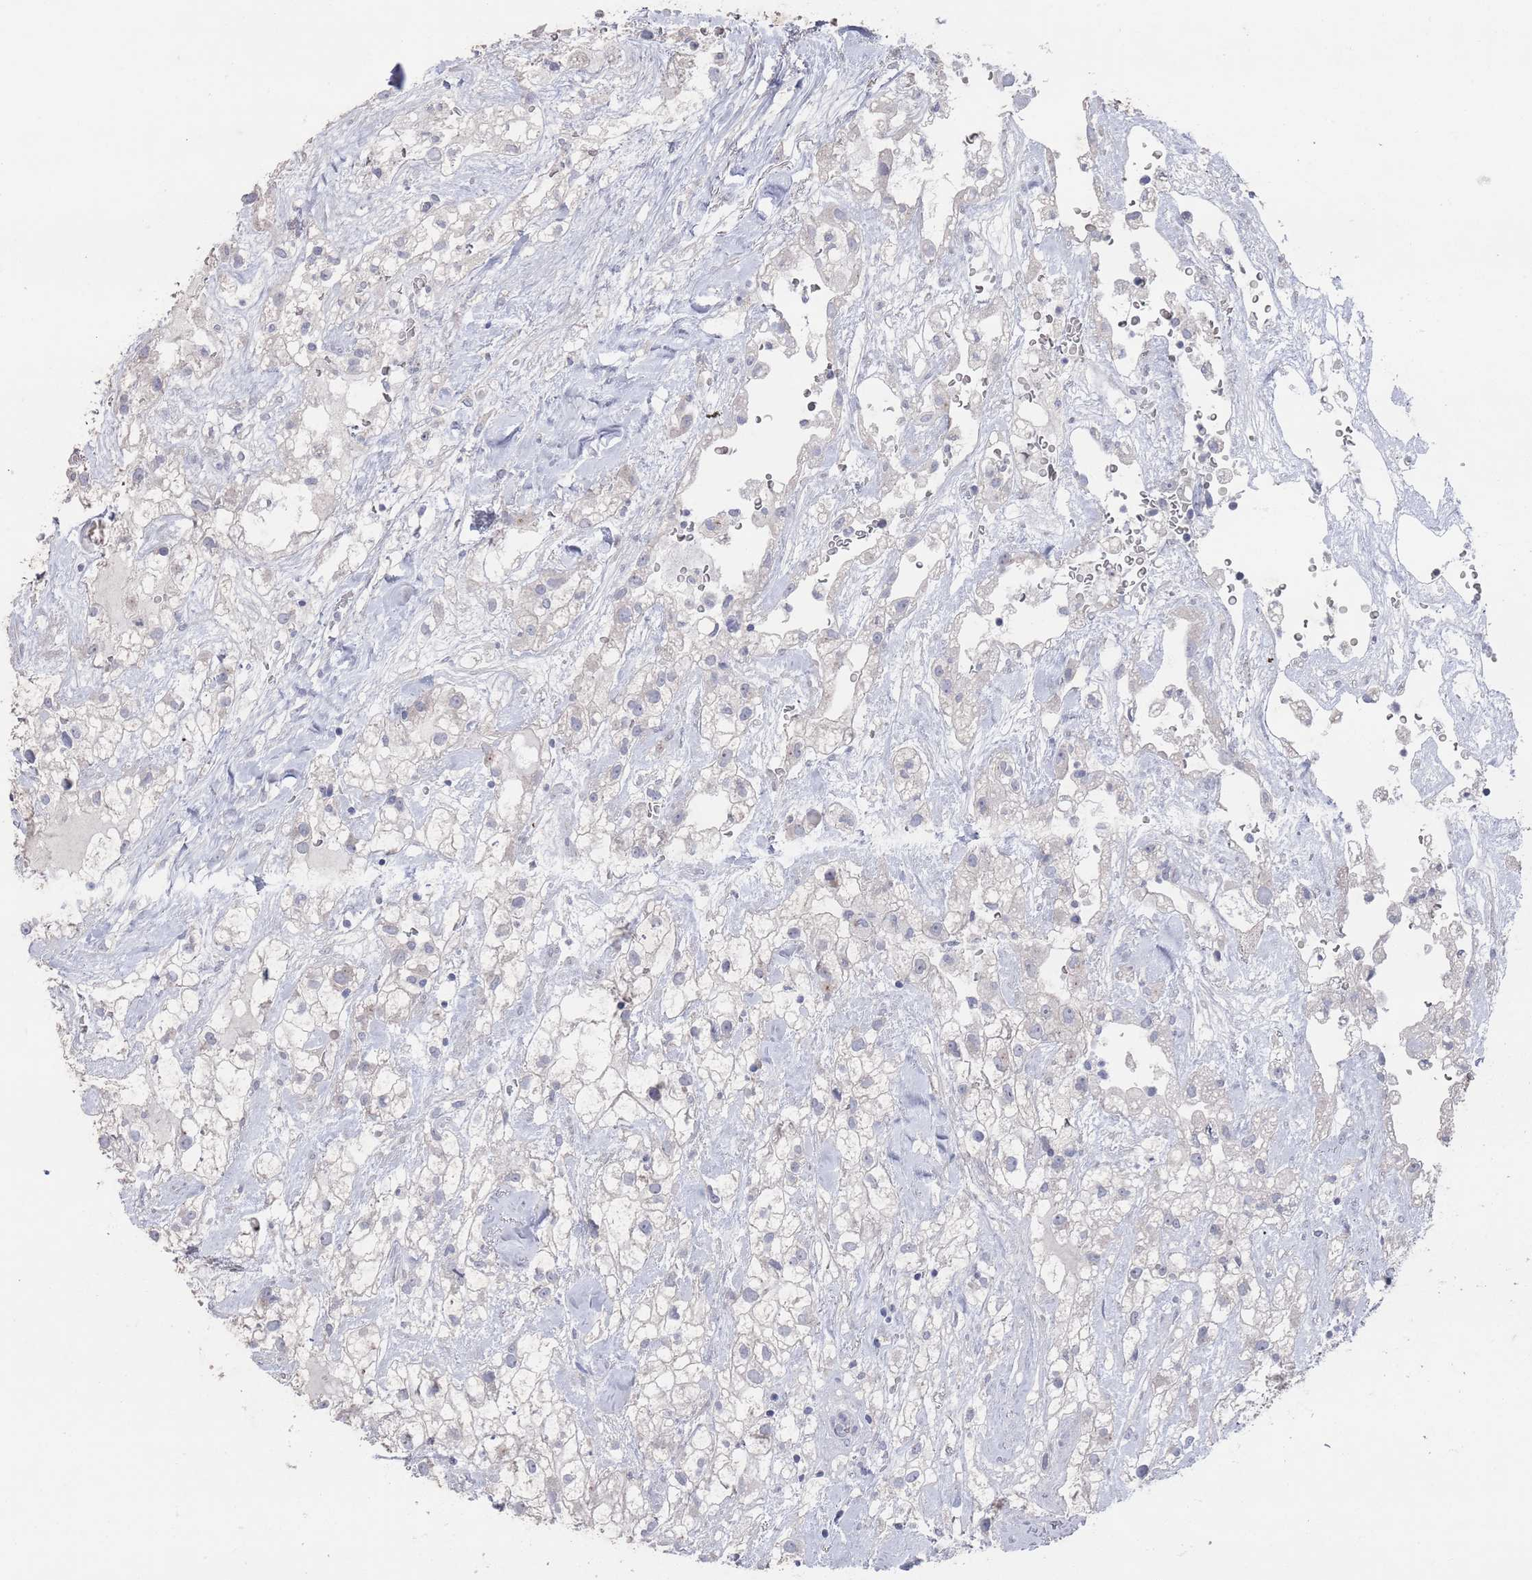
{"staining": {"intensity": "negative", "quantity": "none", "location": "none"}, "tissue": "renal cancer", "cell_type": "Tumor cells", "image_type": "cancer", "snomed": [{"axis": "morphology", "description": "Adenocarcinoma, NOS"}, {"axis": "topography", "description": "Kidney"}], "caption": "The IHC micrograph has no significant expression in tumor cells of renal adenocarcinoma tissue.", "gene": "PROM2", "patient": {"sex": "male", "age": 59}}